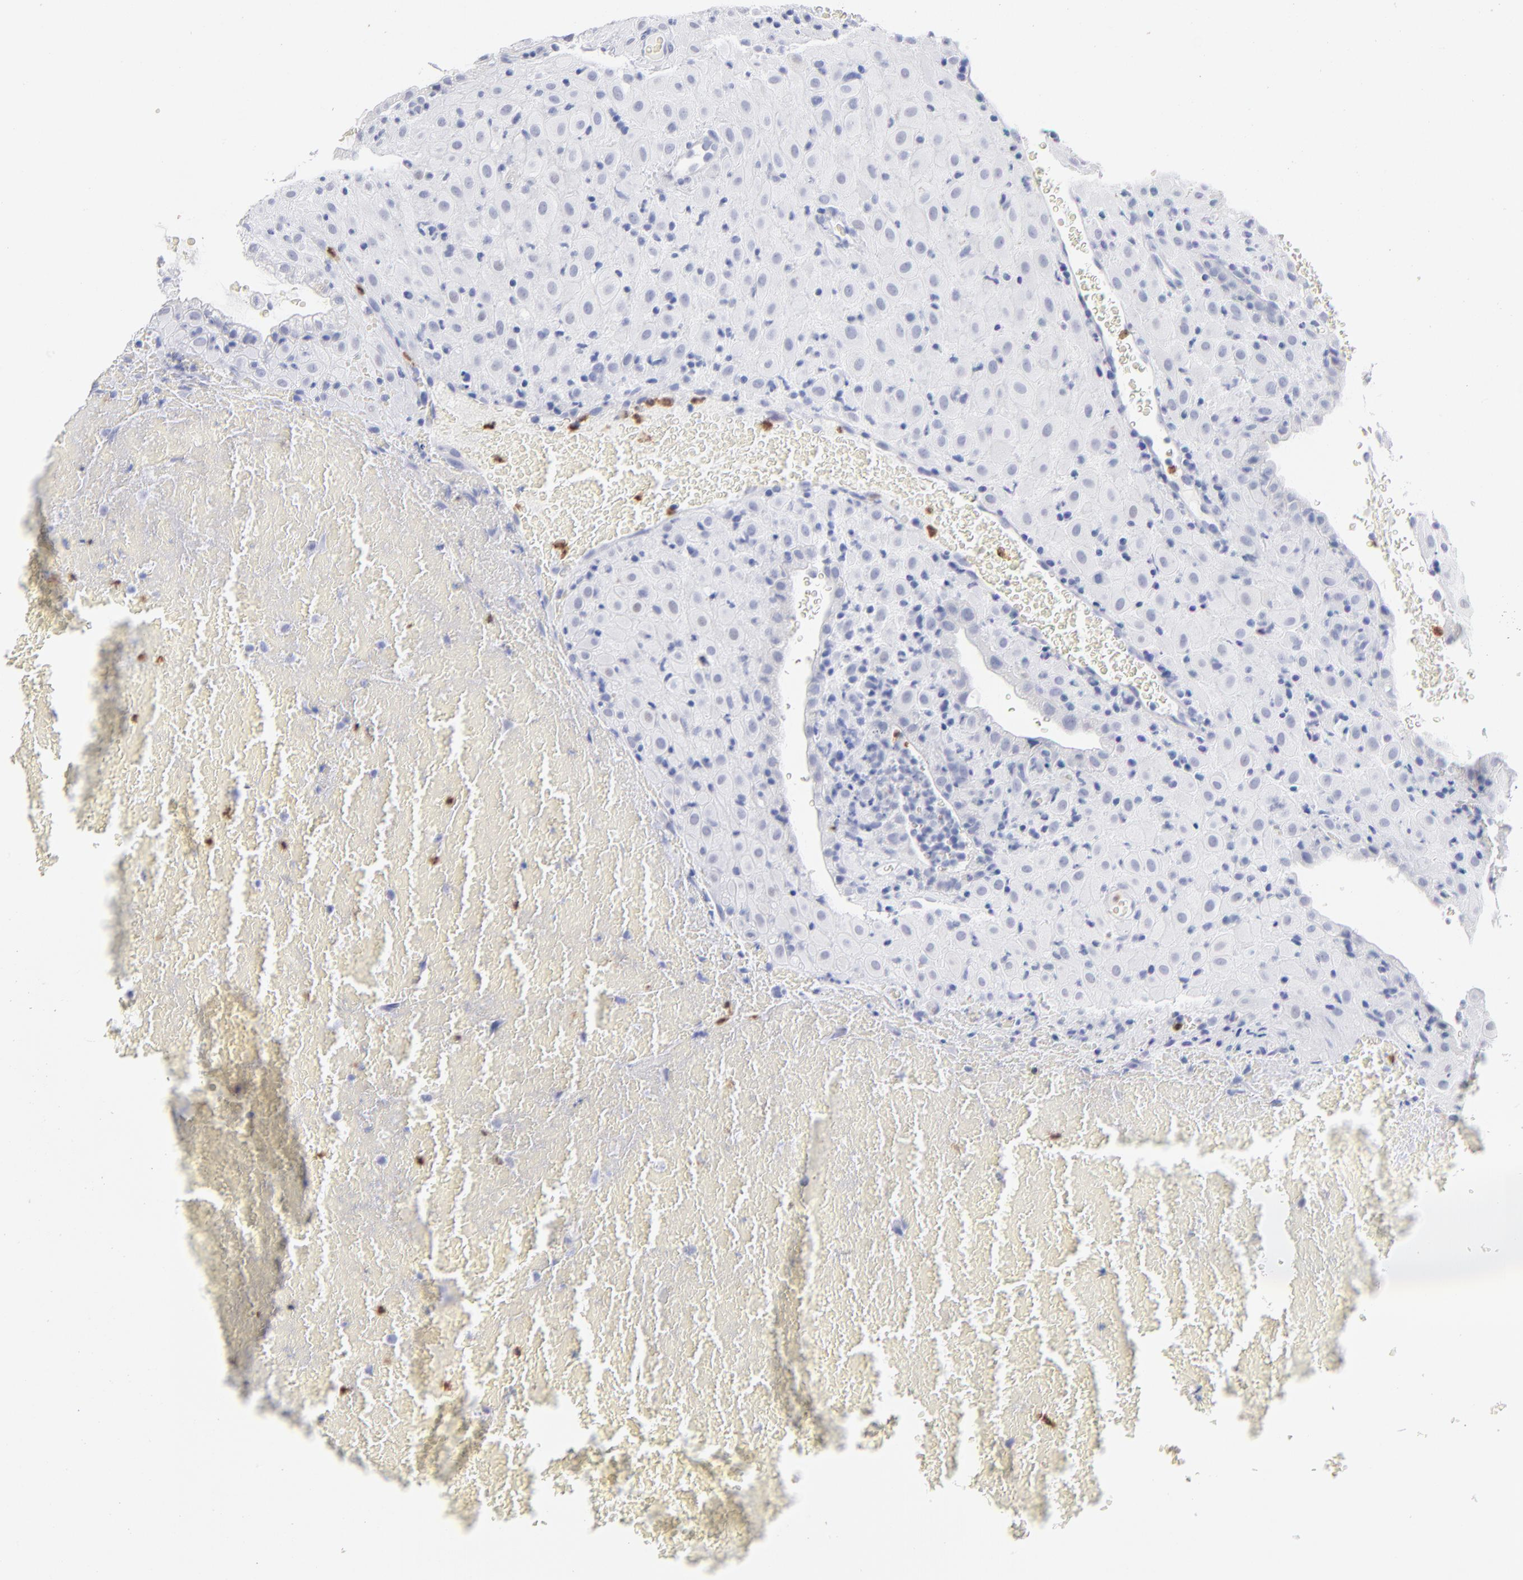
{"staining": {"intensity": "negative", "quantity": "none", "location": "none"}, "tissue": "placenta", "cell_type": "Decidual cells", "image_type": "normal", "snomed": [{"axis": "morphology", "description": "Normal tissue, NOS"}, {"axis": "topography", "description": "Placenta"}], "caption": "This is an immunohistochemistry (IHC) image of unremarkable placenta. There is no positivity in decidual cells.", "gene": "ARG1", "patient": {"sex": "female", "age": 19}}